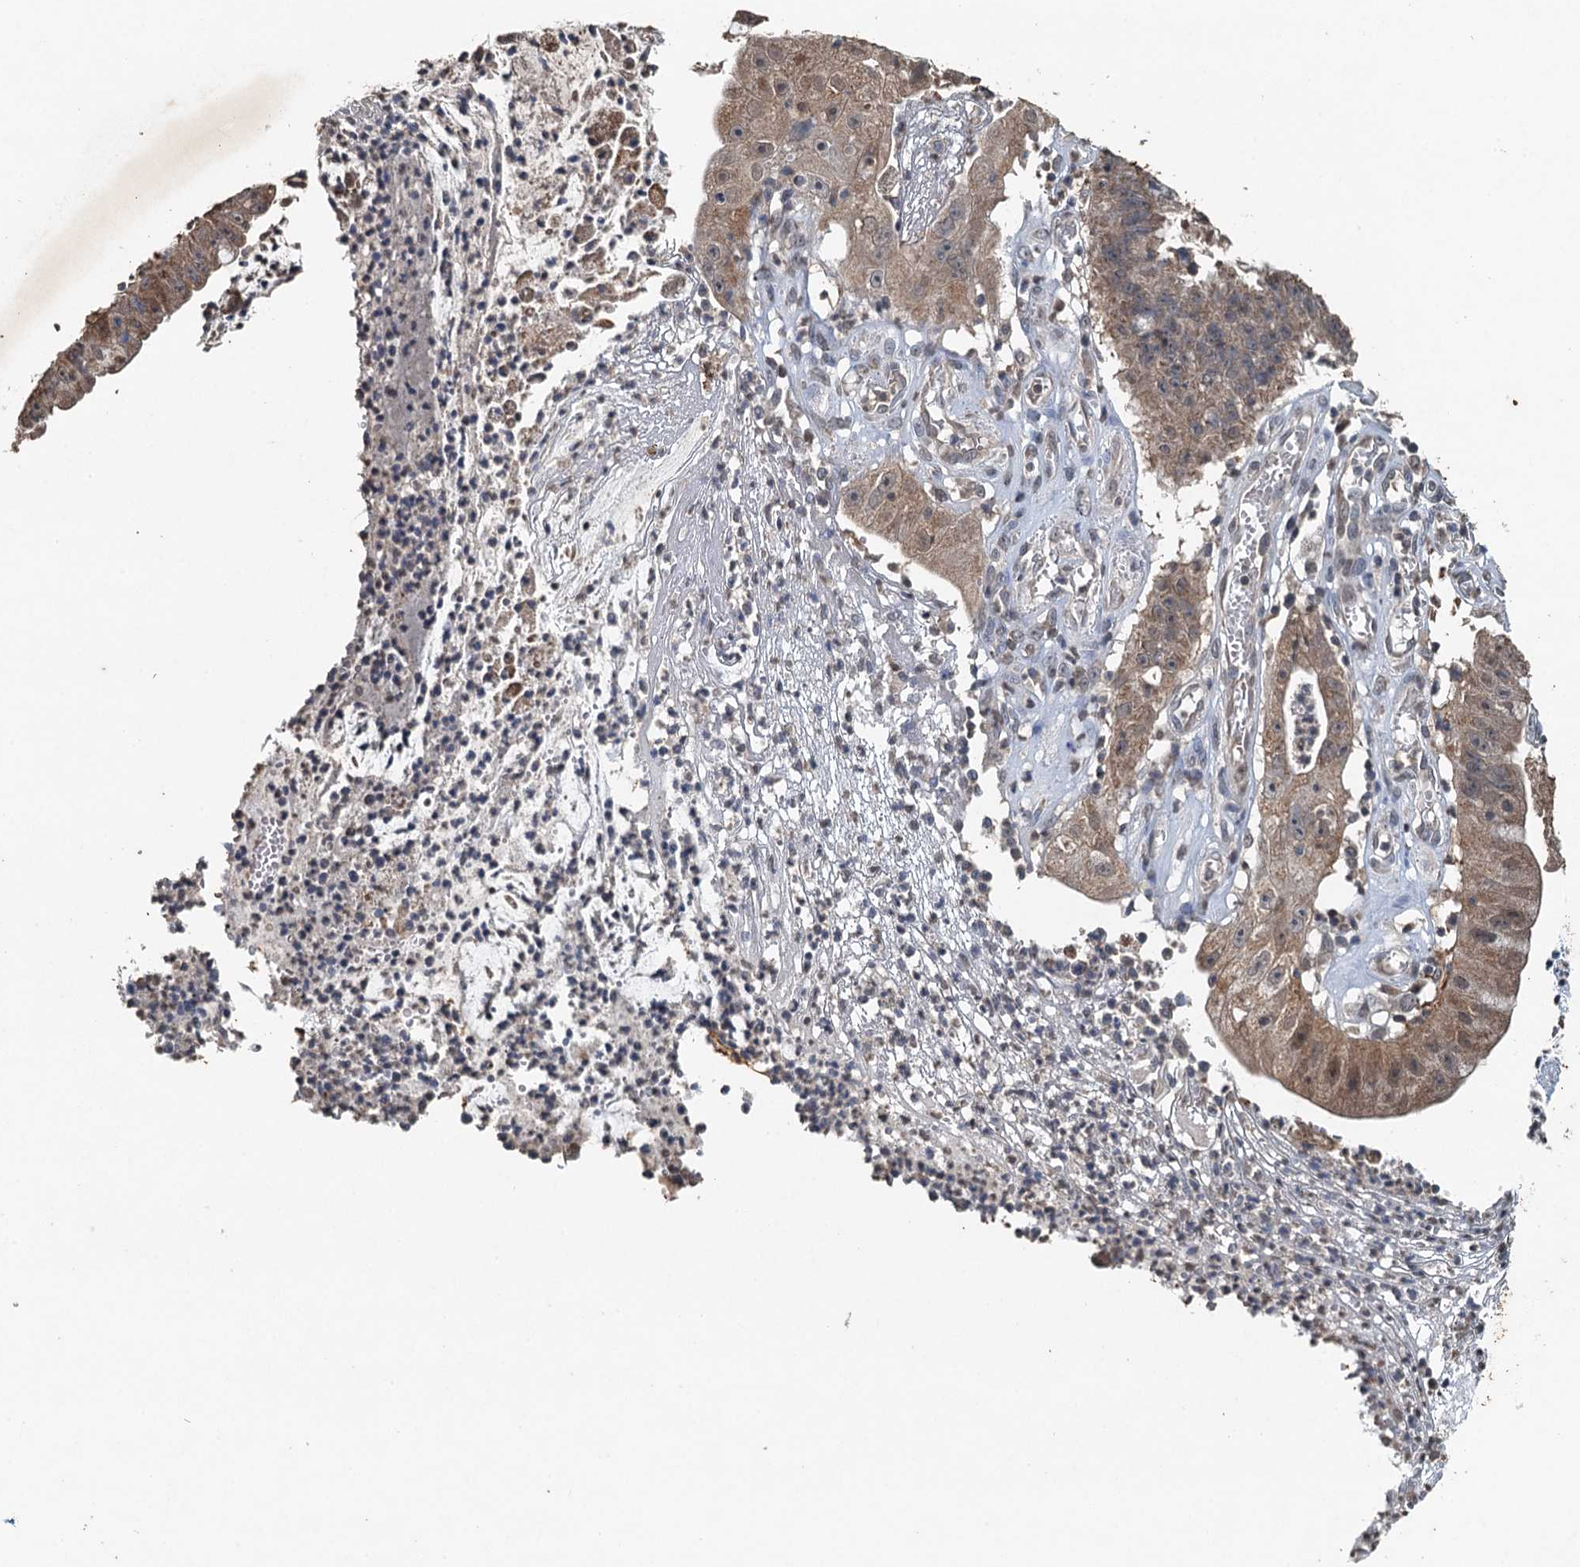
{"staining": {"intensity": "weak", "quantity": ">75%", "location": "cytoplasmic/membranous"}, "tissue": "stomach cancer", "cell_type": "Tumor cells", "image_type": "cancer", "snomed": [{"axis": "morphology", "description": "Adenocarcinoma, NOS"}, {"axis": "topography", "description": "Stomach"}], "caption": "Approximately >75% of tumor cells in stomach cancer (adenocarcinoma) exhibit weak cytoplasmic/membranous protein expression as visualized by brown immunohistochemical staining.", "gene": "TCTN1", "patient": {"sex": "male", "age": 59}}